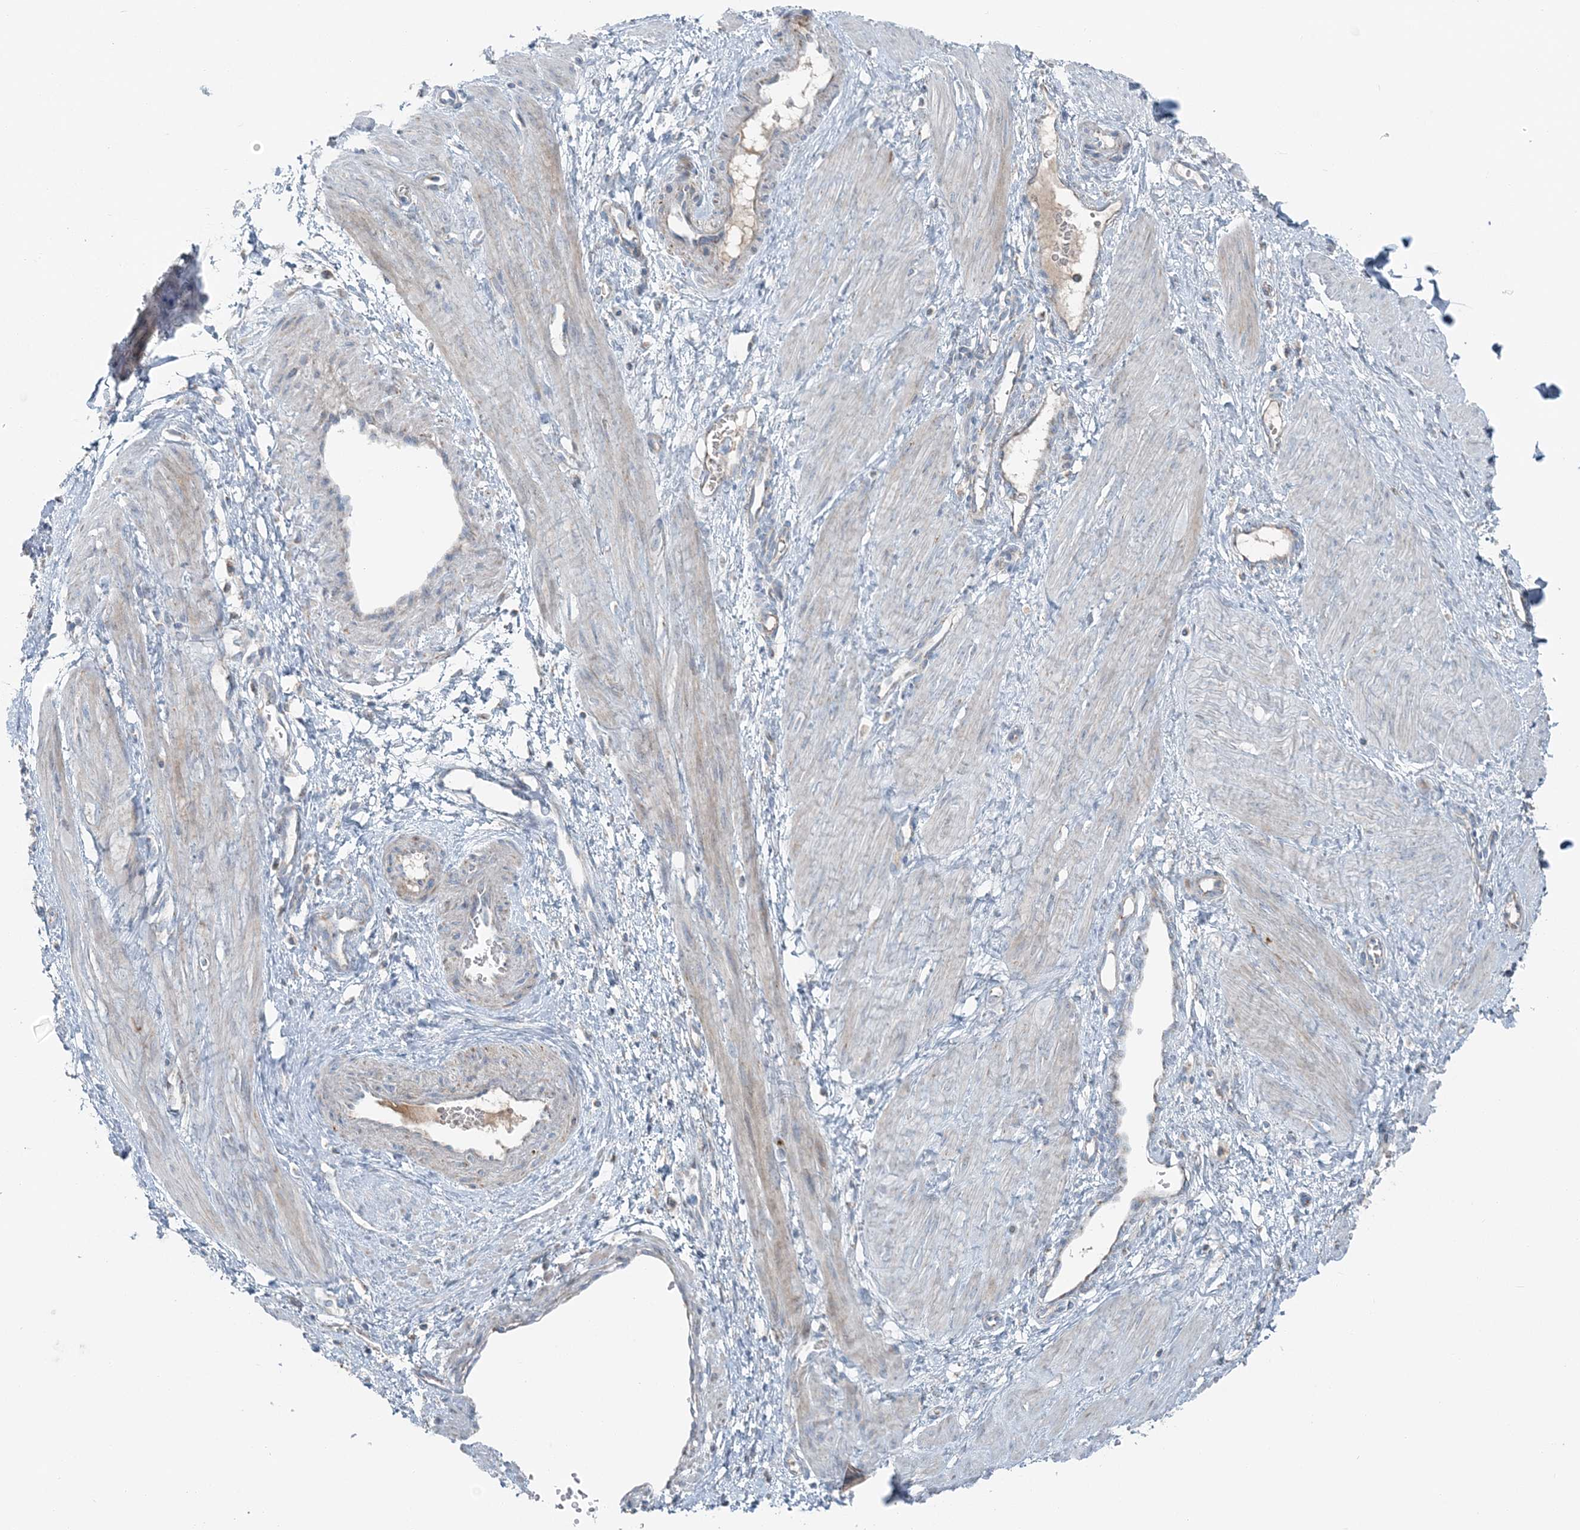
{"staining": {"intensity": "weak", "quantity": "25%-75%", "location": "cytoplasmic/membranous"}, "tissue": "smooth muscle", "cell_type": "Smooth muscle cells", "image_type": "normal", "snomed": [{"axis": "morphology", "description": "Normal tissue, NOS"}, {"axis": "topography", "description": "Endometrium"}], "caption": "Smooth muscle cells show weak cytoplasmic/membranous positivity in about 25%-75% of cells in benign smooth muscle. Immunohistochemistry (ihc) stains the protein in brown and the nuclei are stained blue.", "gene": "SLC22A16", "patient": {"sex": "female", "age": 33}}